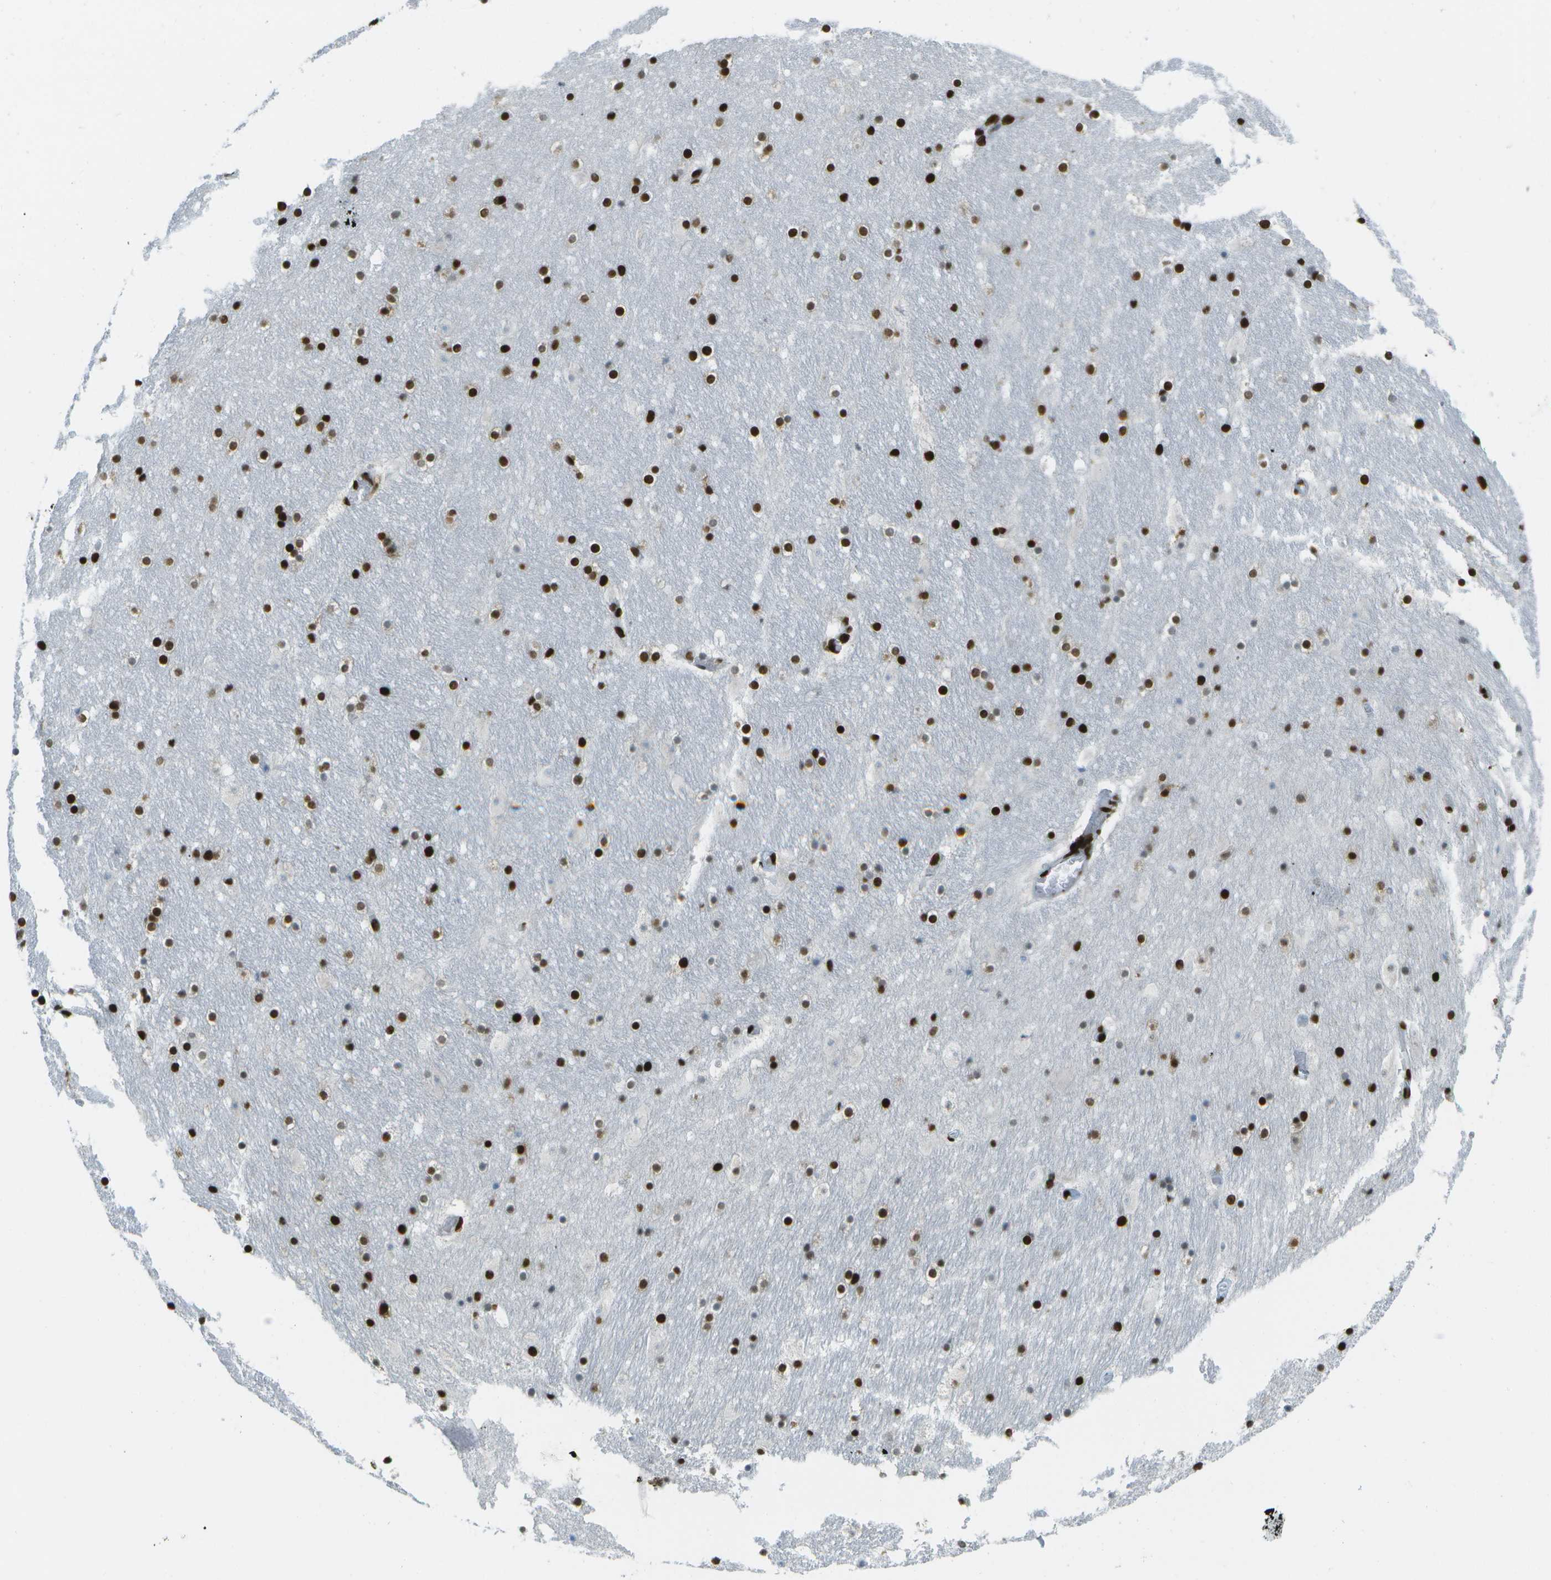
{"staining": {"intensity": "strong", "quantity": ">75%", "location": "nuclear"}, "tissue": "hippocampus", "cell_type": "Glial cells", "image_type": "normal", "snomed": [{"axis": "morphology", "description": "Normal tissue, NOS"}, {"axis": "topography", "description": "Hippocampus"}], "caption": "This photomicrograph demonstrates immunohistochemistry (IHC) staining of unremarkable human hippocampus, with high strong nuclear positivity in approximately >75% of glial cells.", "gene": "GLYR1", "patient": {"sex": "male", "age": 45}}